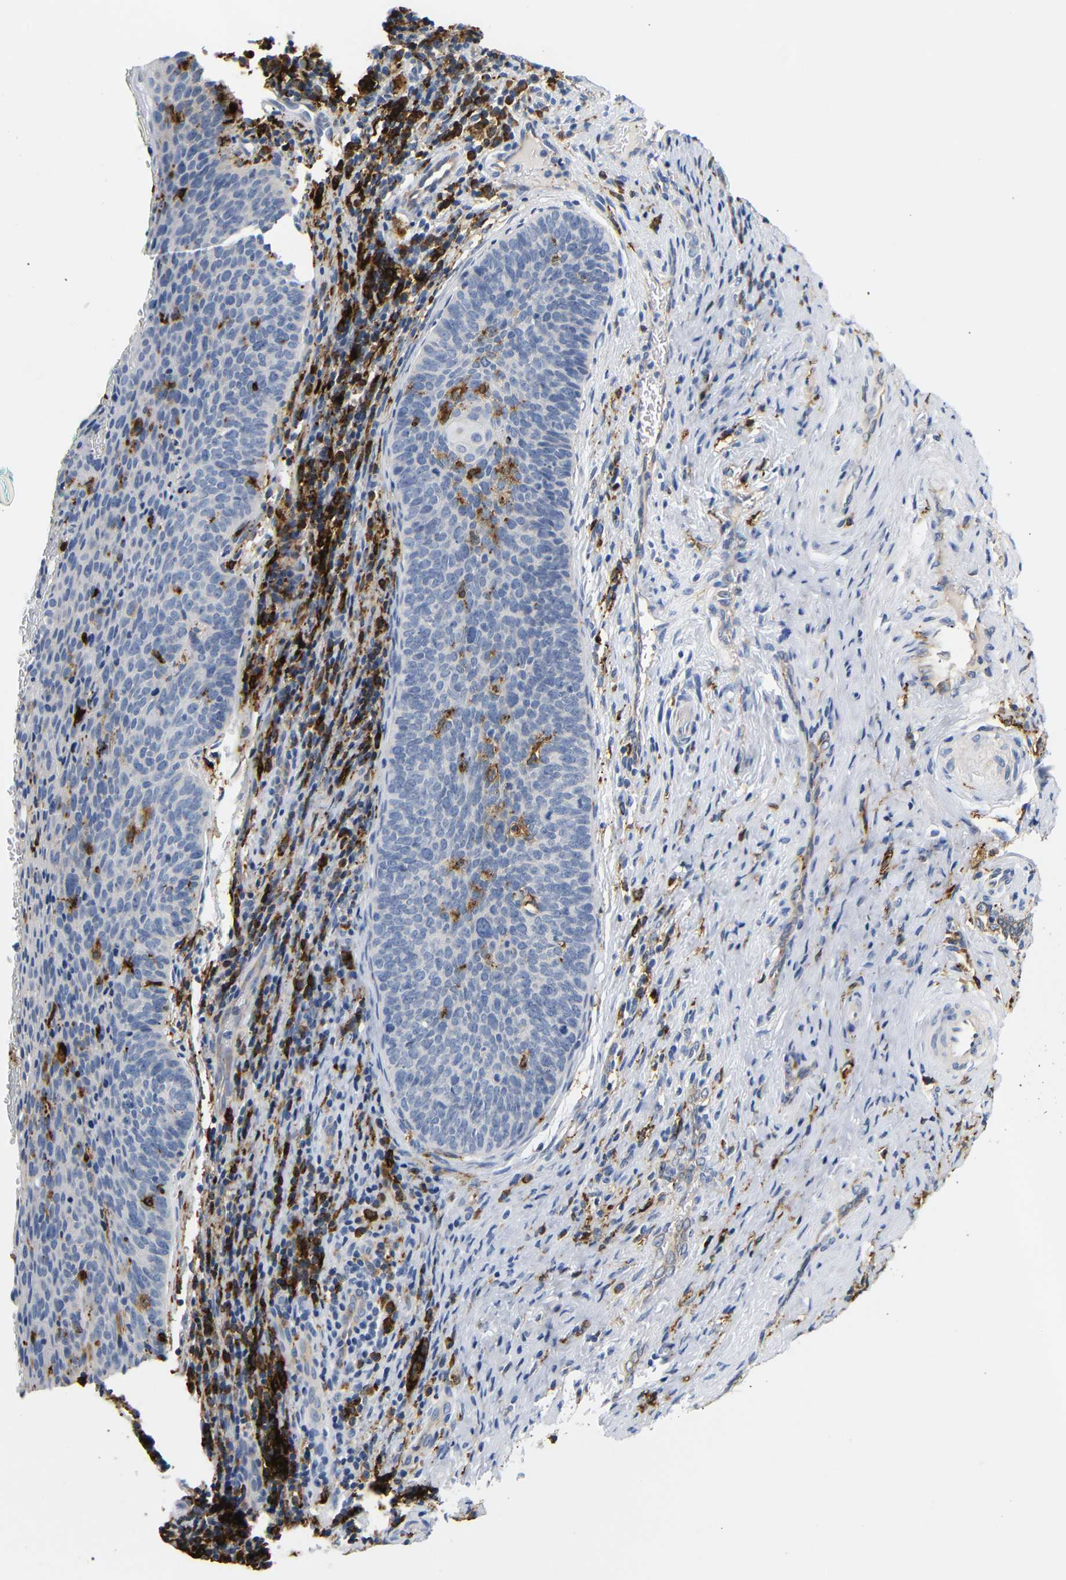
{"staining": {"intensity": "negative", "quantity": "none", "location": "none"}, "tissue": "cervical cancer", "cell_type": "Tumor cells", "image_type": "cancer", "snomed": [{"axis": "morphology", "description": "Squamous cell carcinoma, NOS"}, {"axis": "topography", "description": "Cervix"}], "caption": "A micrograph of human squamous cell carcinoma (cervical) is negative for staining in tumor cells.", "gene": "HLA-DQB1", "patient": {"sex": "female", "age": 33}}